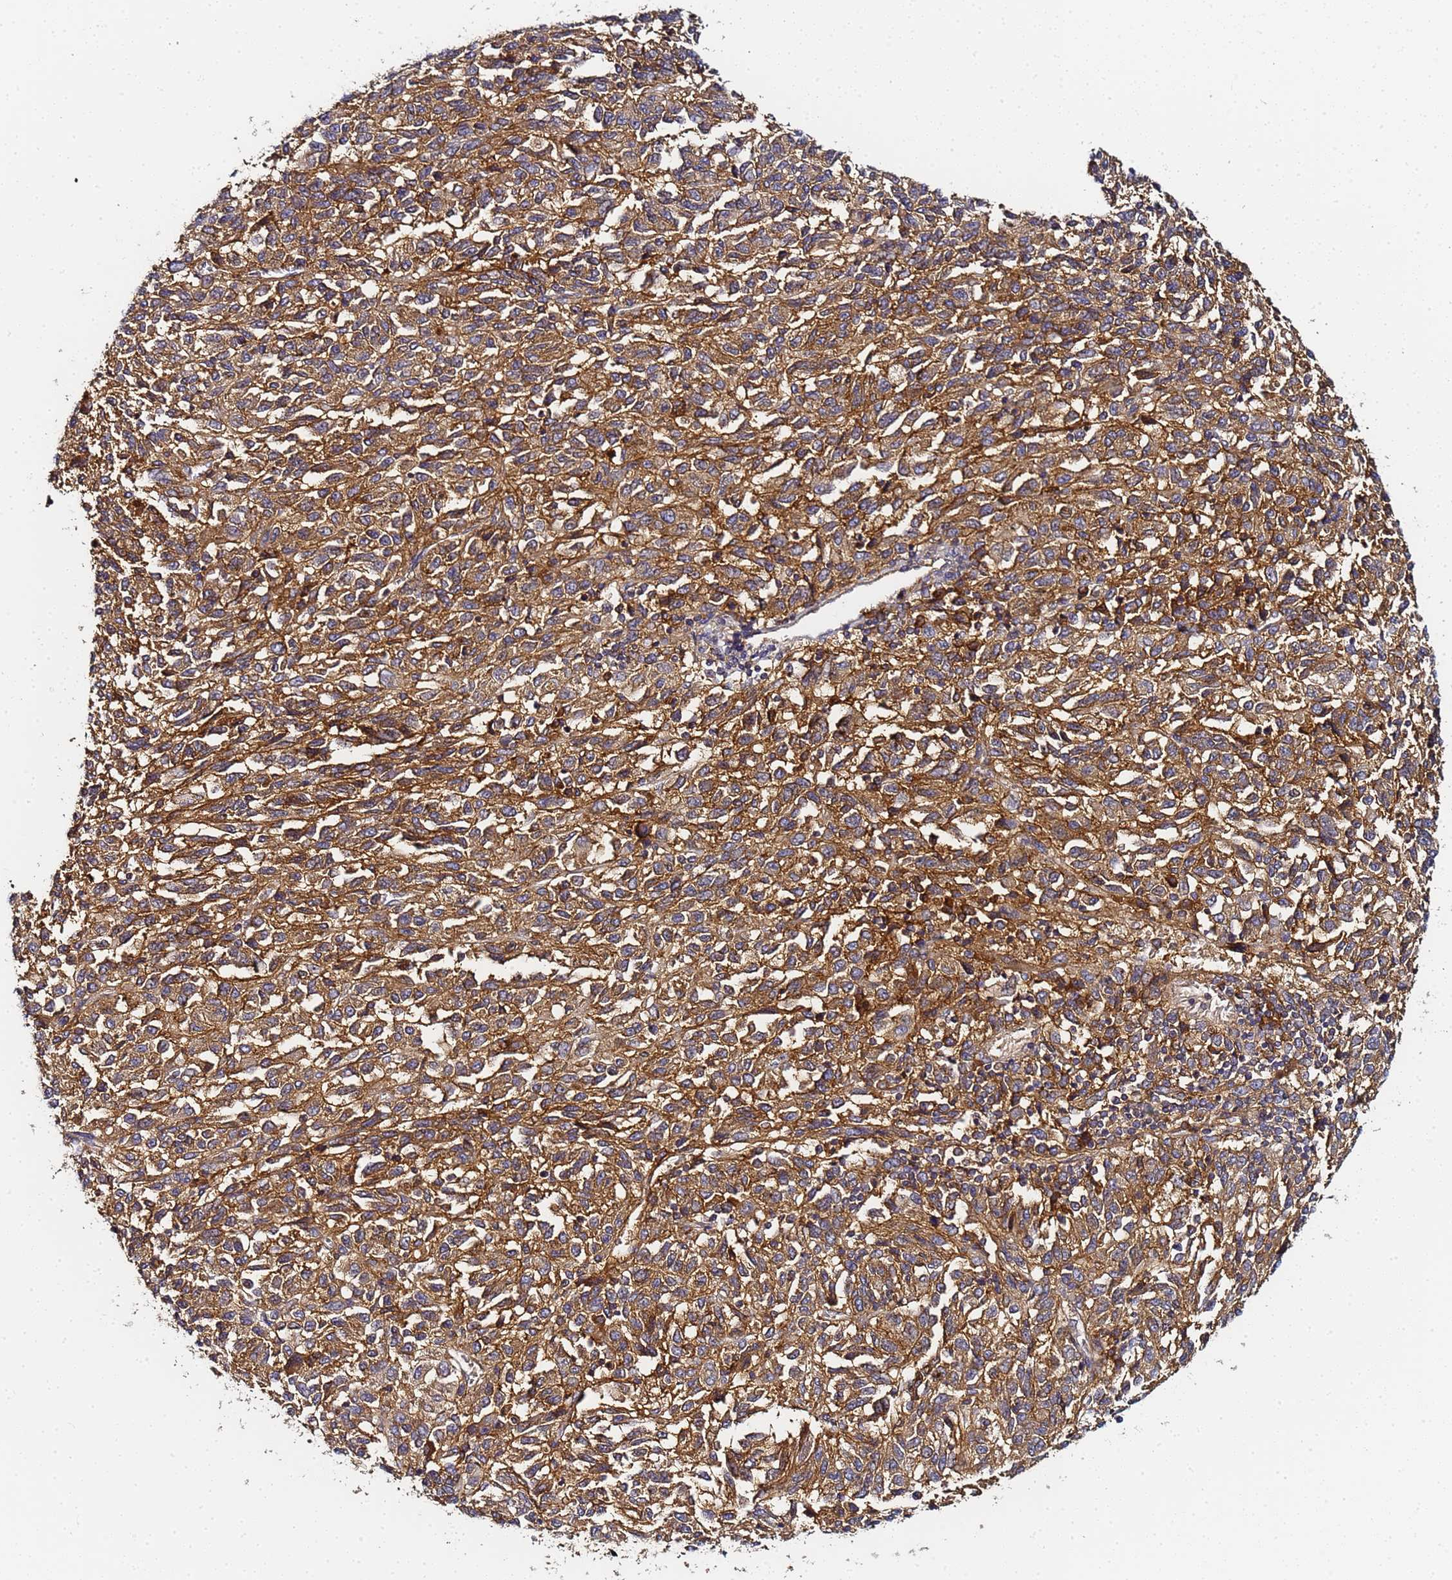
{"staining": {"intensity": "moderate", "quantity": ">75%", "location": "cytoplasmic/membranous"}, "tissue": "melanoma", "cell_type": "Tumor cells", "image_type": "cancer", "snomed": [{"axis": "morphology", "description": "Malignant melanoma, Metastatic site"}, {"axis": "topography", "description": "Lung"}], "caption": "Brown immunohistochemical staining in melanoma demonstrates moderate cytoplasmic/membranous positivity in about >75% of tumor cells. (brown staining indicates protein expression, while blue staining denotes nuclei).", "gene": "LRRC69", "patient": {"sex": "male", "age": 64}}